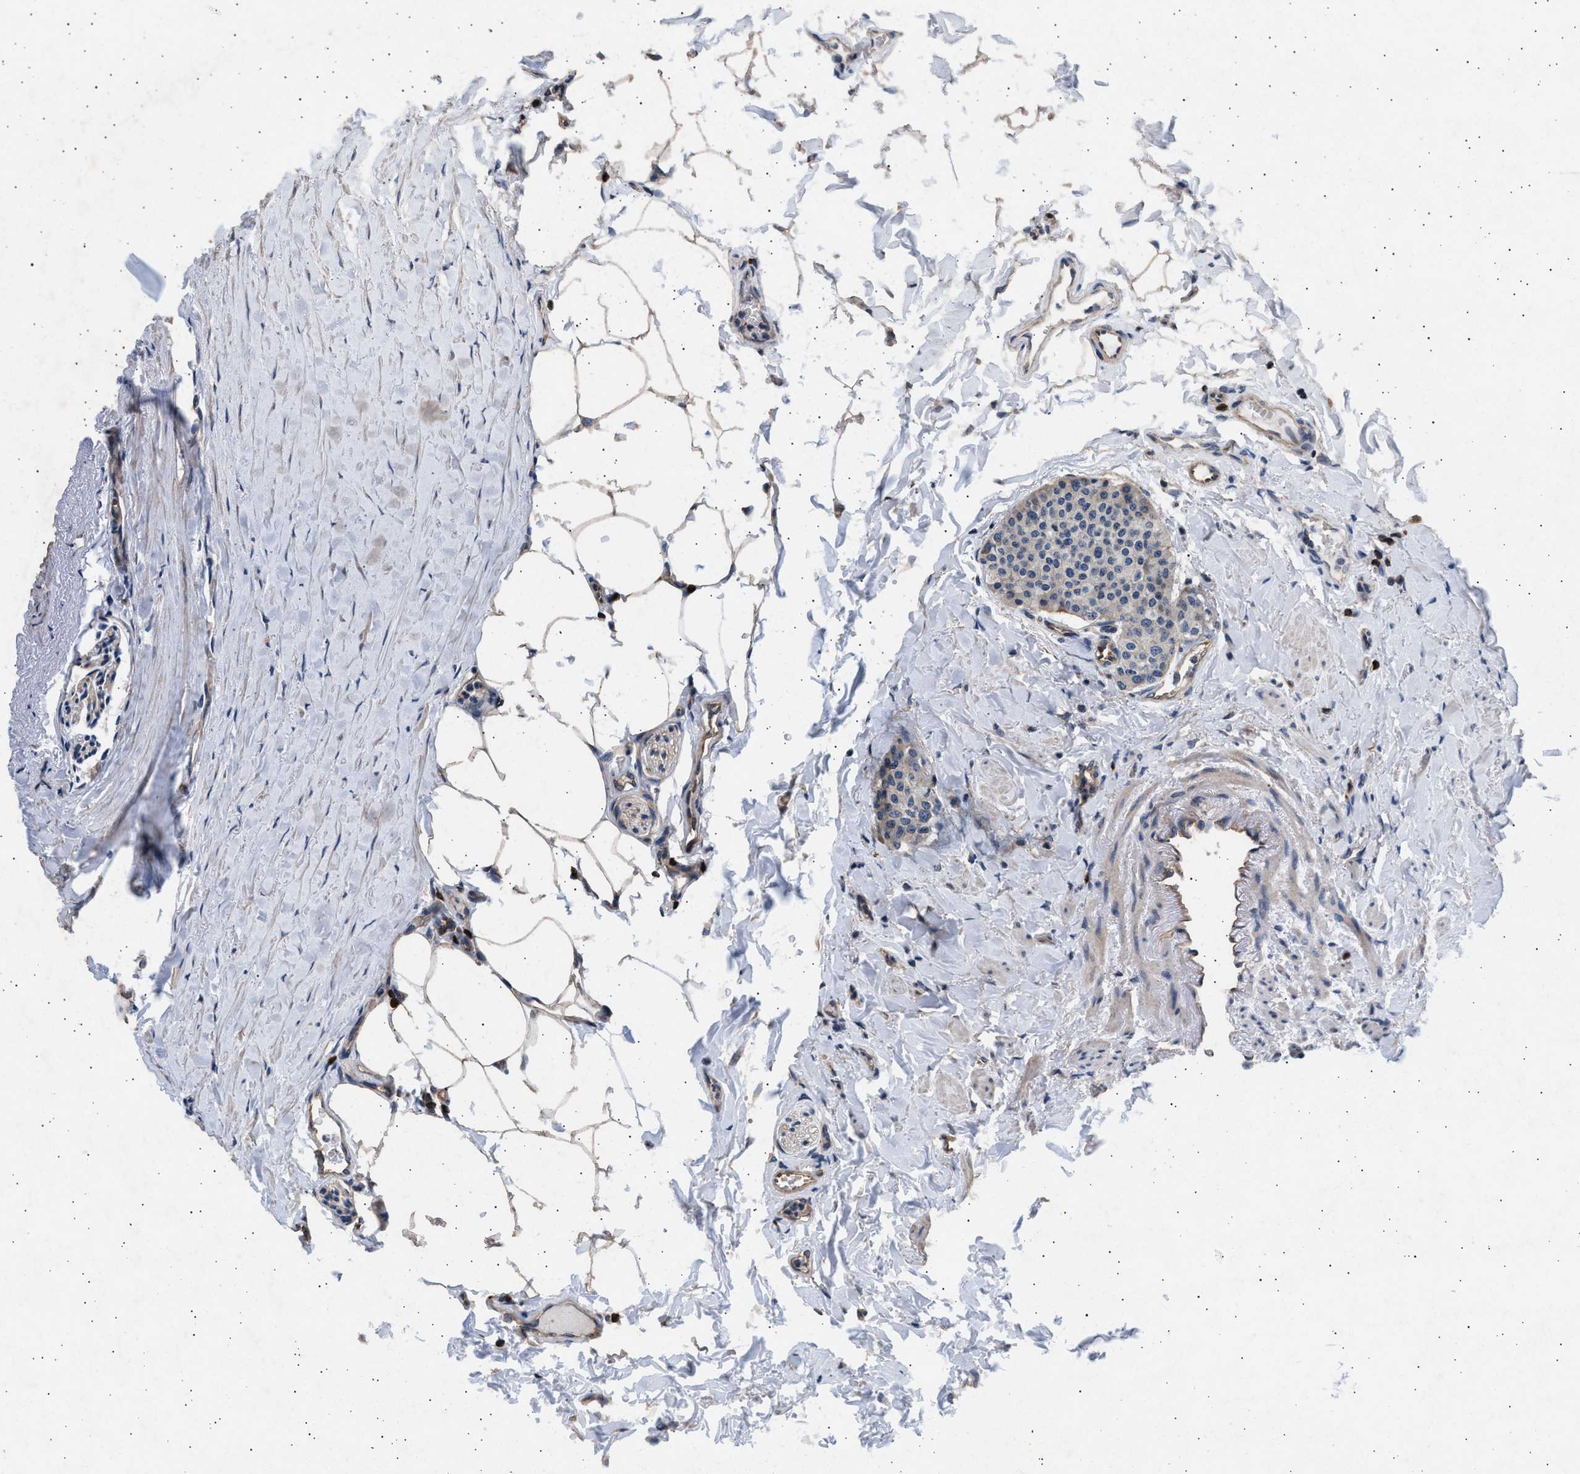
{"staining": {"intensity": "negative", "quantity": "none", "location": "none"}, "tissue": "carcinoid", "cell_type": "Tumor cells", "image_type": "cancer", "snomed": [{"axis": "morphology", "description": "Carcinoid, malignant, NOS"}, {"axis": "topography", "description": "Colon"}], "caption": "This histopathology image is of malignant carcinoid stained with immunohistochemistry (IHC) to label a protein in brown with the nuclei are counter-stained blue. There is no expression in tumor cells.", "gene": "GRAP2", "patient": {"sex": "female", "age": 61}}